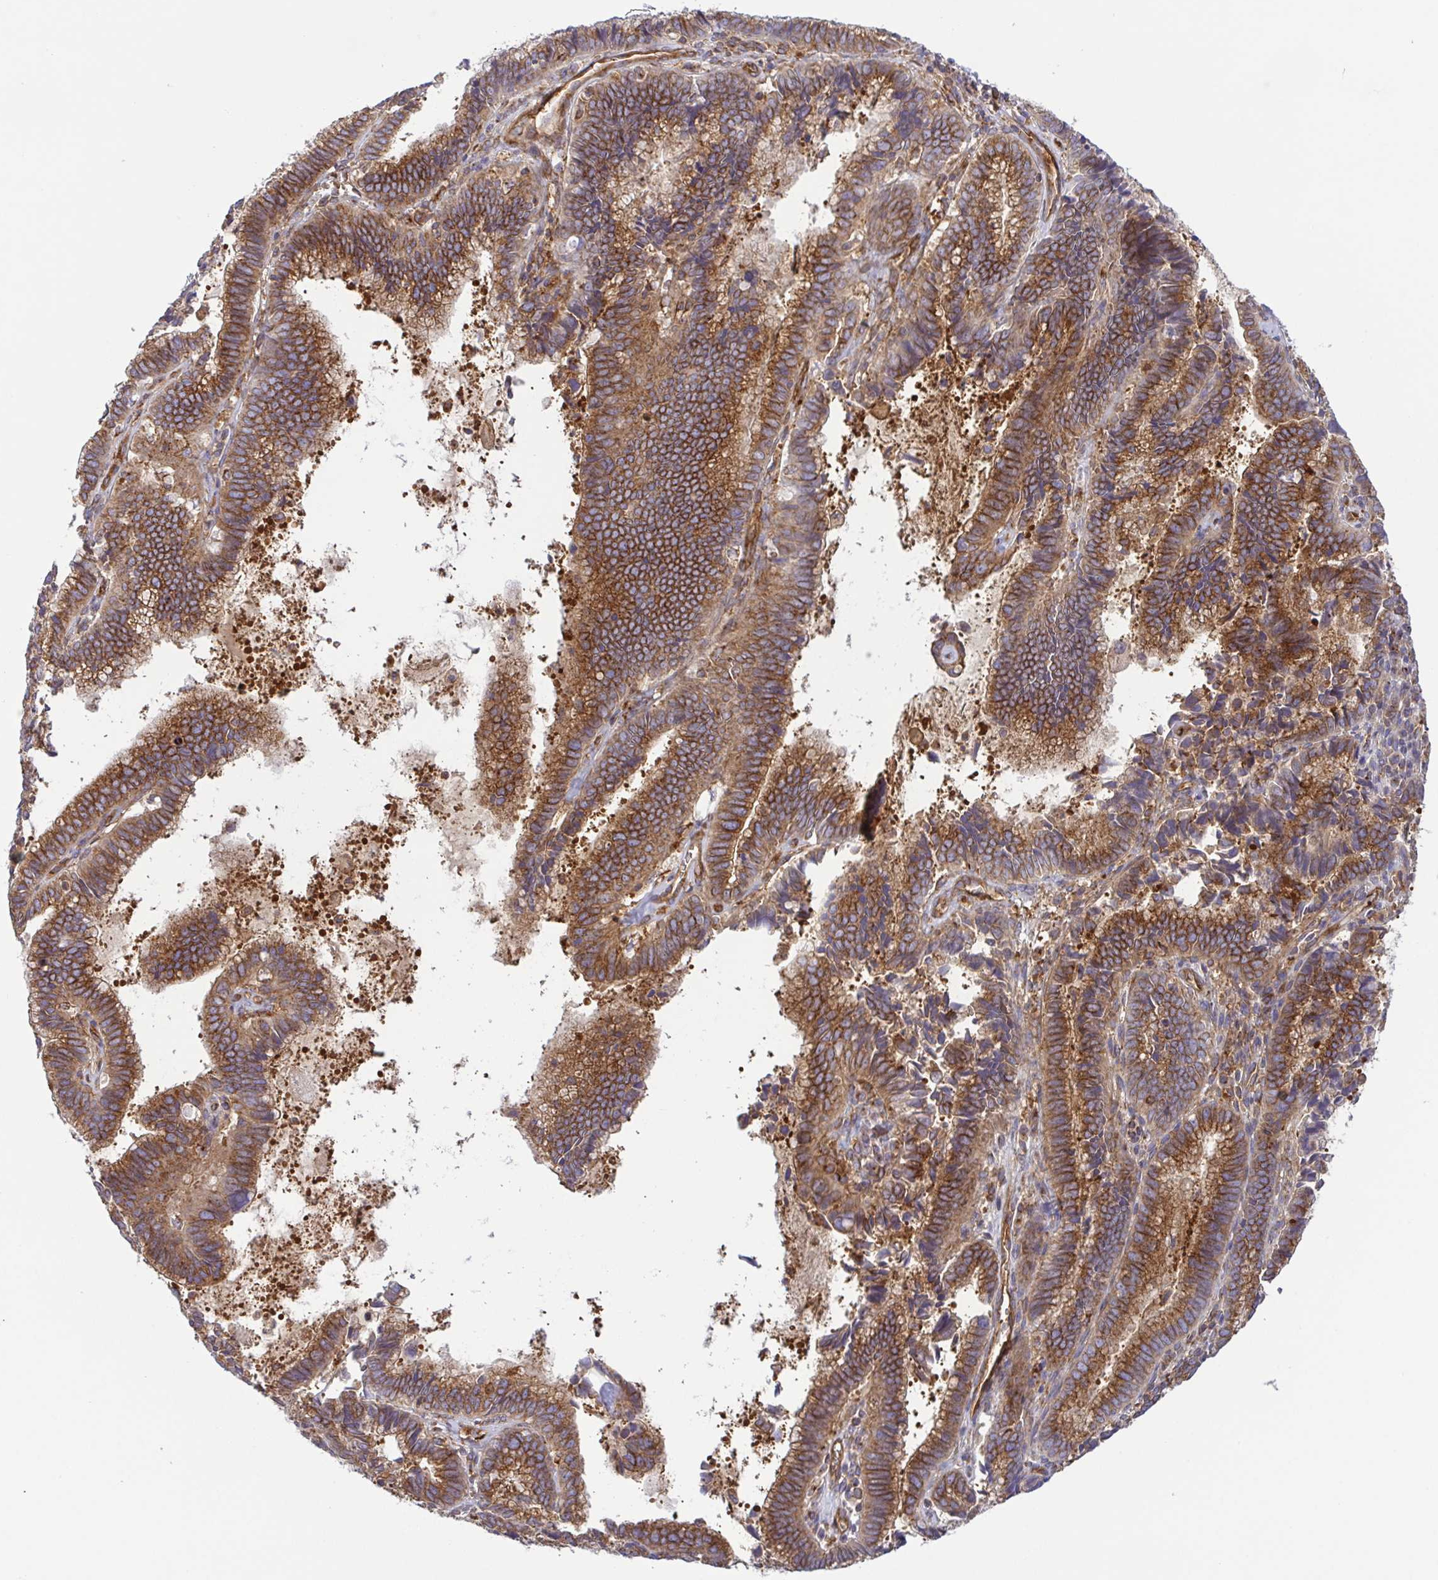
{"staining": {"intensity": "strong", "quantity": ">75%", "location": "cytoplasmic/membranous"}, "tissue": "cervical cancer", "cell_type": "Tumor cells", "image_type": "cancer", "snomed": [{"axis": "morphology", "description": "Adenocarcinoma, NOS"}, {"axis": "topography", "description": "Cervix"}], "caption": "A histopathology image of human cervical cancer (adenocarcinoma) stained for a protein demonstrates strong cytoplasmic/membranous brown staining in tumor cells. (DAB IHC, brown staining for protein, blue staining for nuclei).", "gene": "KIF5B", "patient": {"sex": "female", "age": 61}}